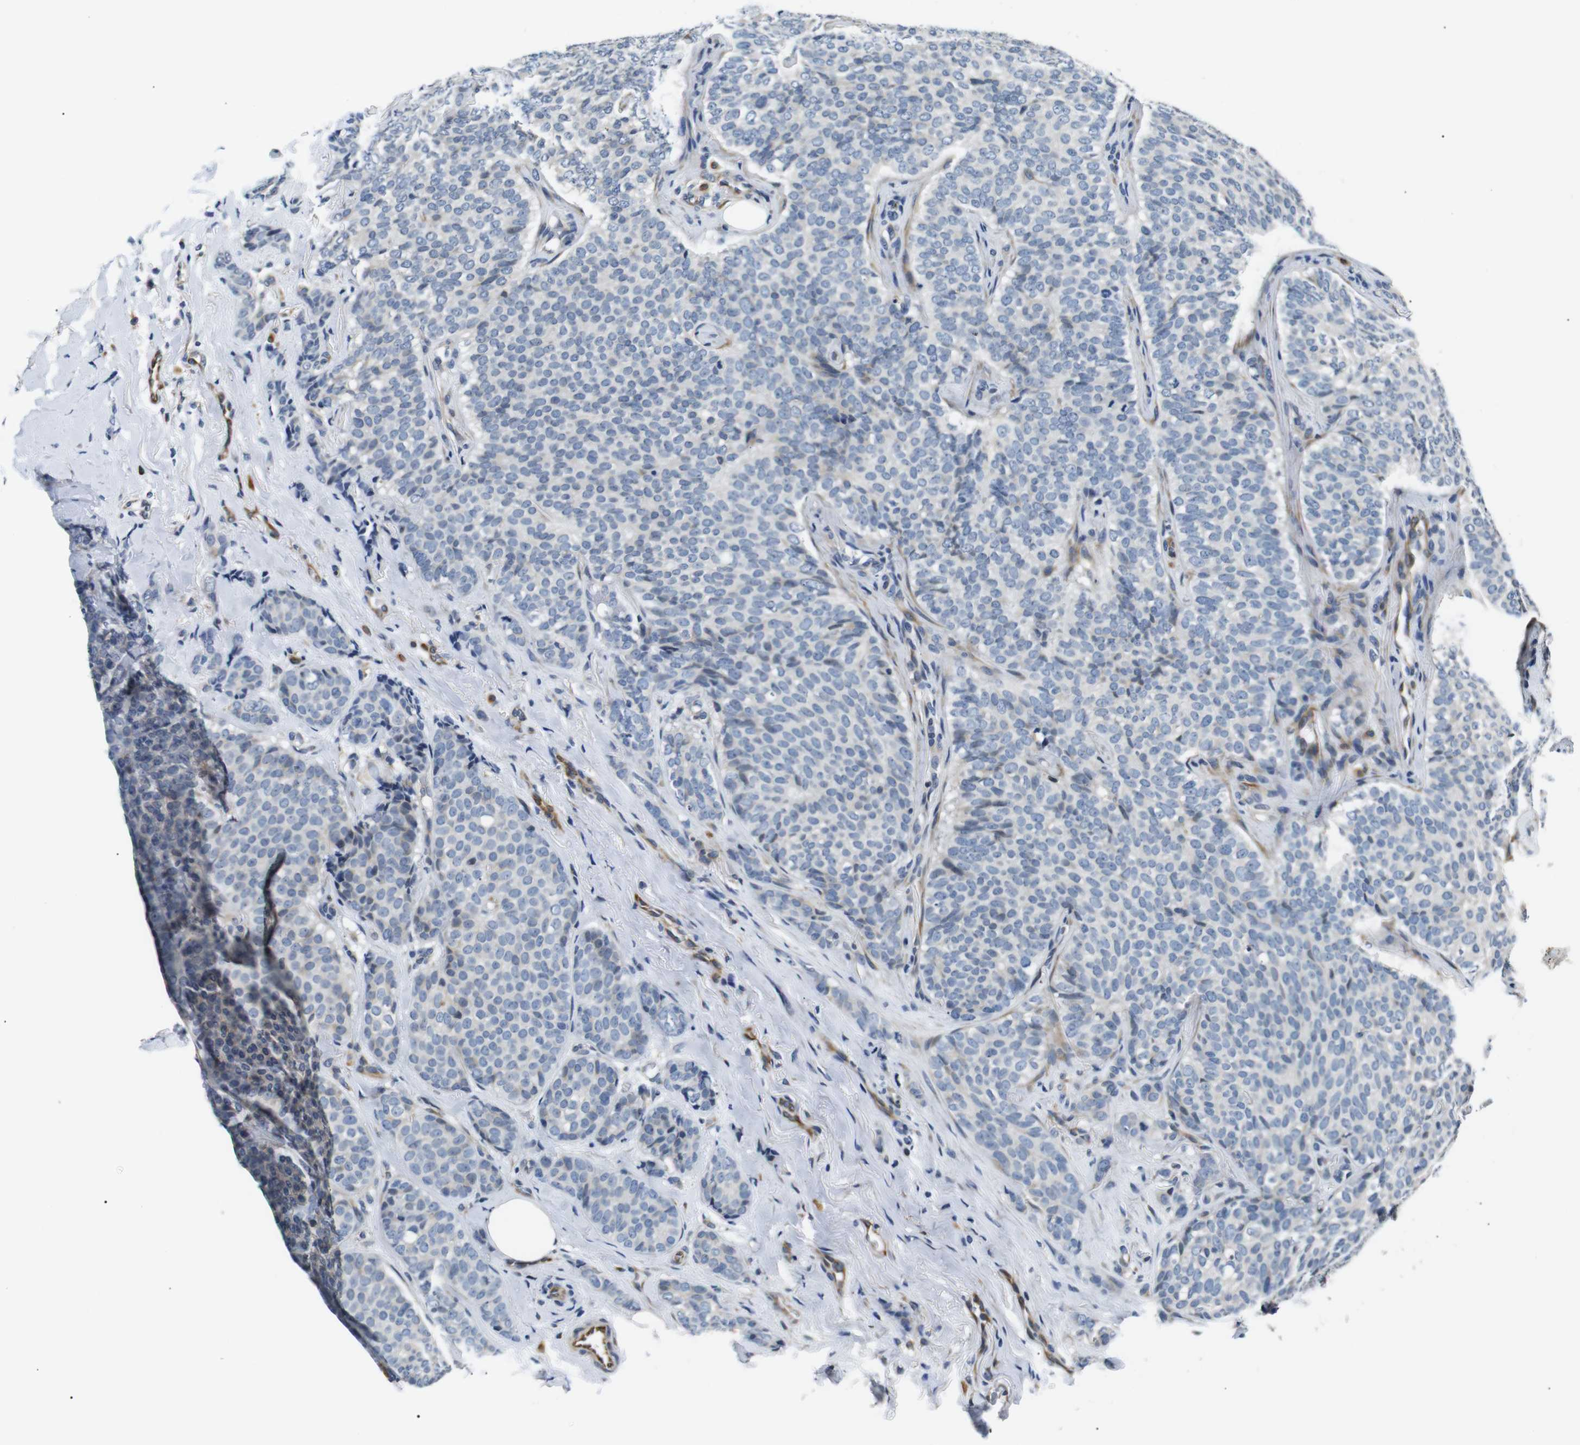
{"staining": {"intensity": "negative", "quantity": "none", "location": "none"}, "tissue": "breast cancer", "cell_type": "Tumor cells", "image_type": "cancer", "snomed": [{"axis": "morphology", "description": "Lobular carcinoma"}, {"axis": "topography", "description": "Skin"}, {"axis": "topography", "description": "Breast"}], "caption": "This photomicrograph is of breast lobular carcinoma stained with IHC to label a protein in brown with the nuclei are counter-stained blue. There is no staining in tumor cells.", "gene": "TAFA1", "patient": {"sex": "female", "age": 46}}